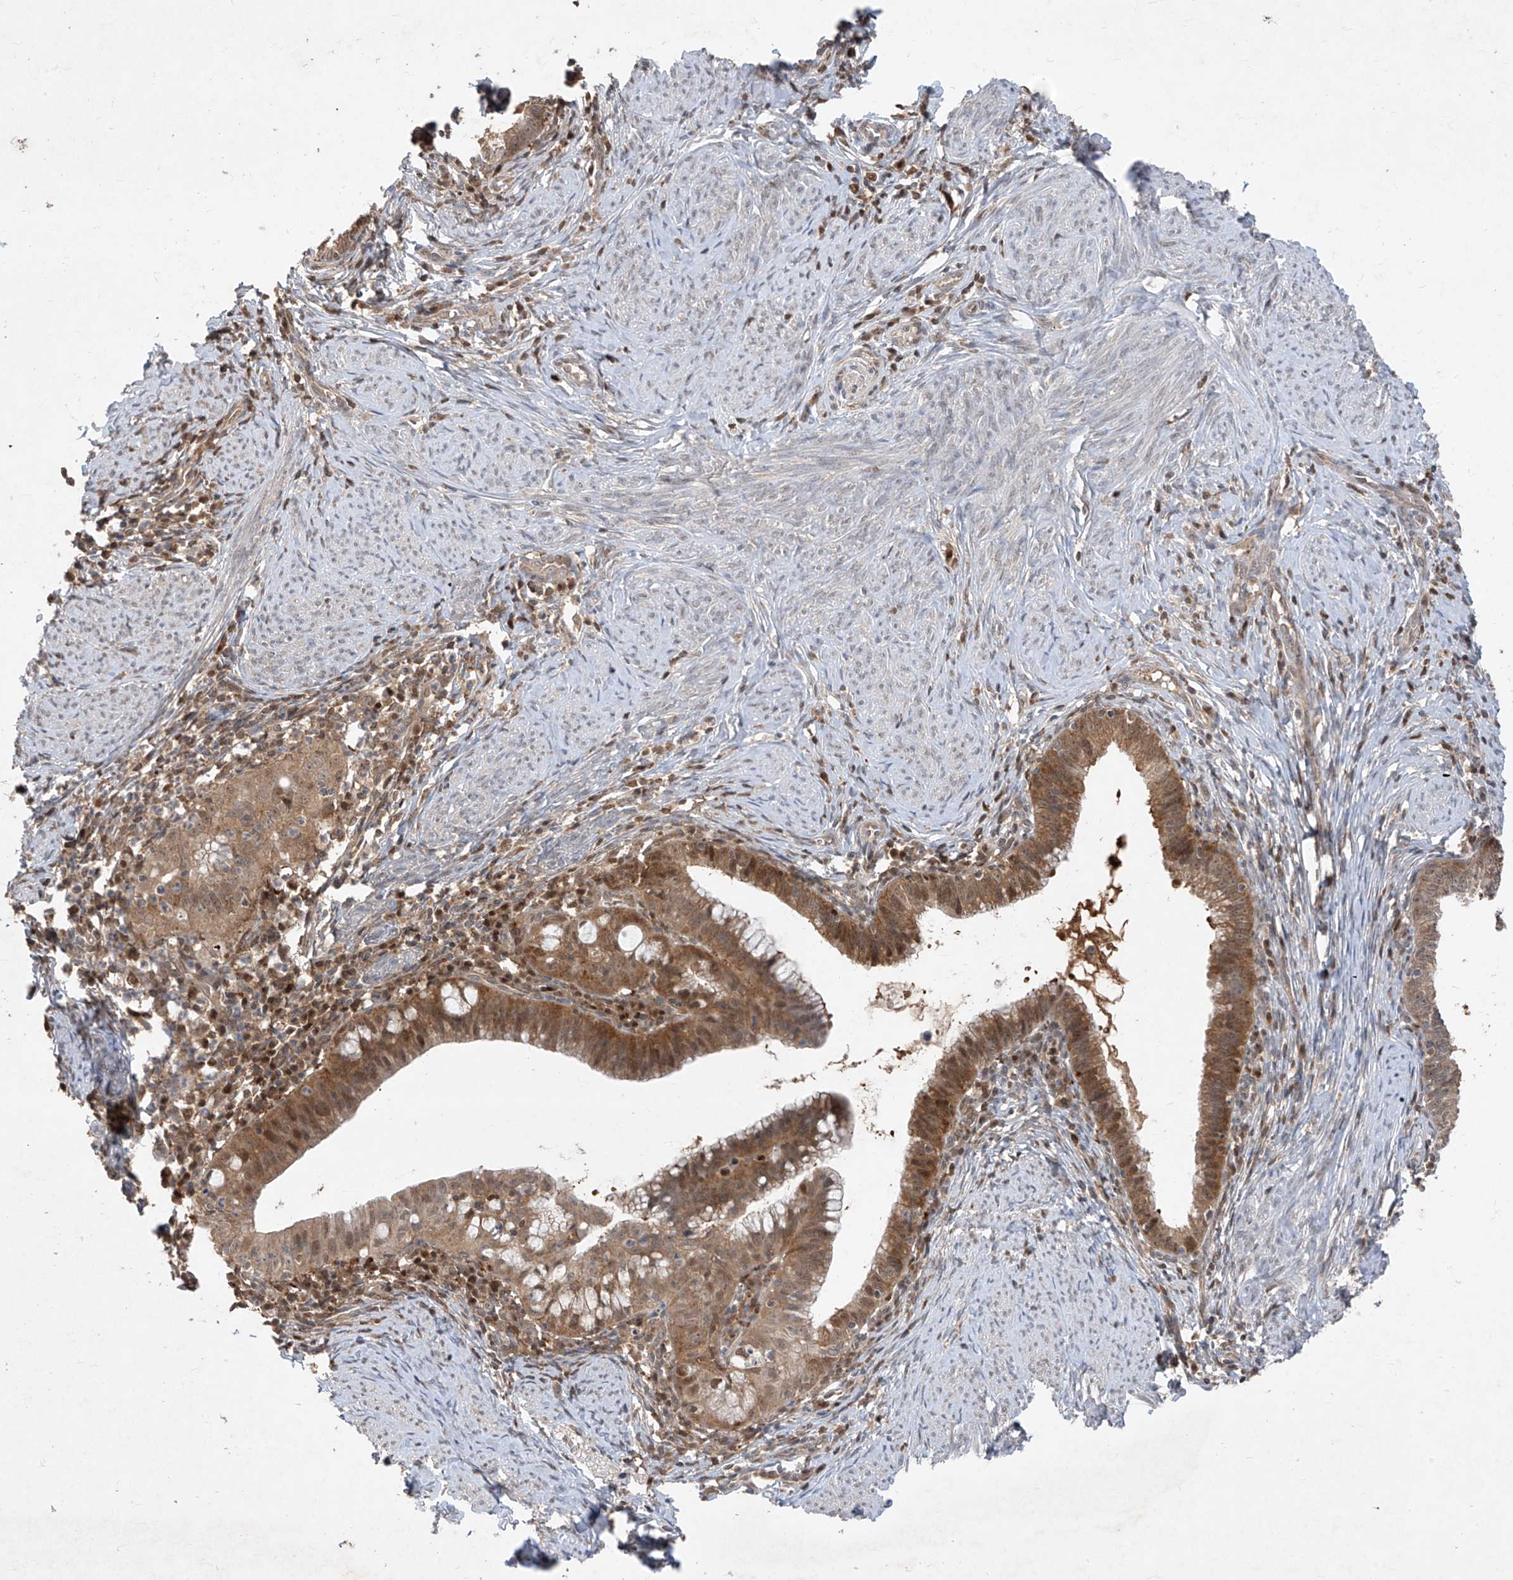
{"staining": {"intensity": "moderate", "quantity": ">75%", "location": "cytoplasmic/membranous,nuclear"}, "tissue": "cervical cancer", "cell_type": "Tumor cells", "image_type": "cancer", "snomed": [{"axis": "morphology", "description": "Adenocarcinoma, NOS"}, {"axis": "topography", "description": "Cervix"}], "caption": "Moderate cytoplasmic/membranous and nuclear protein staining is identified in approximately >75% of tumor cells in cervical cancer (adenocarcinoma).", "gene": "ZNF358", "patient": {"sex": "female", "age": 36}}